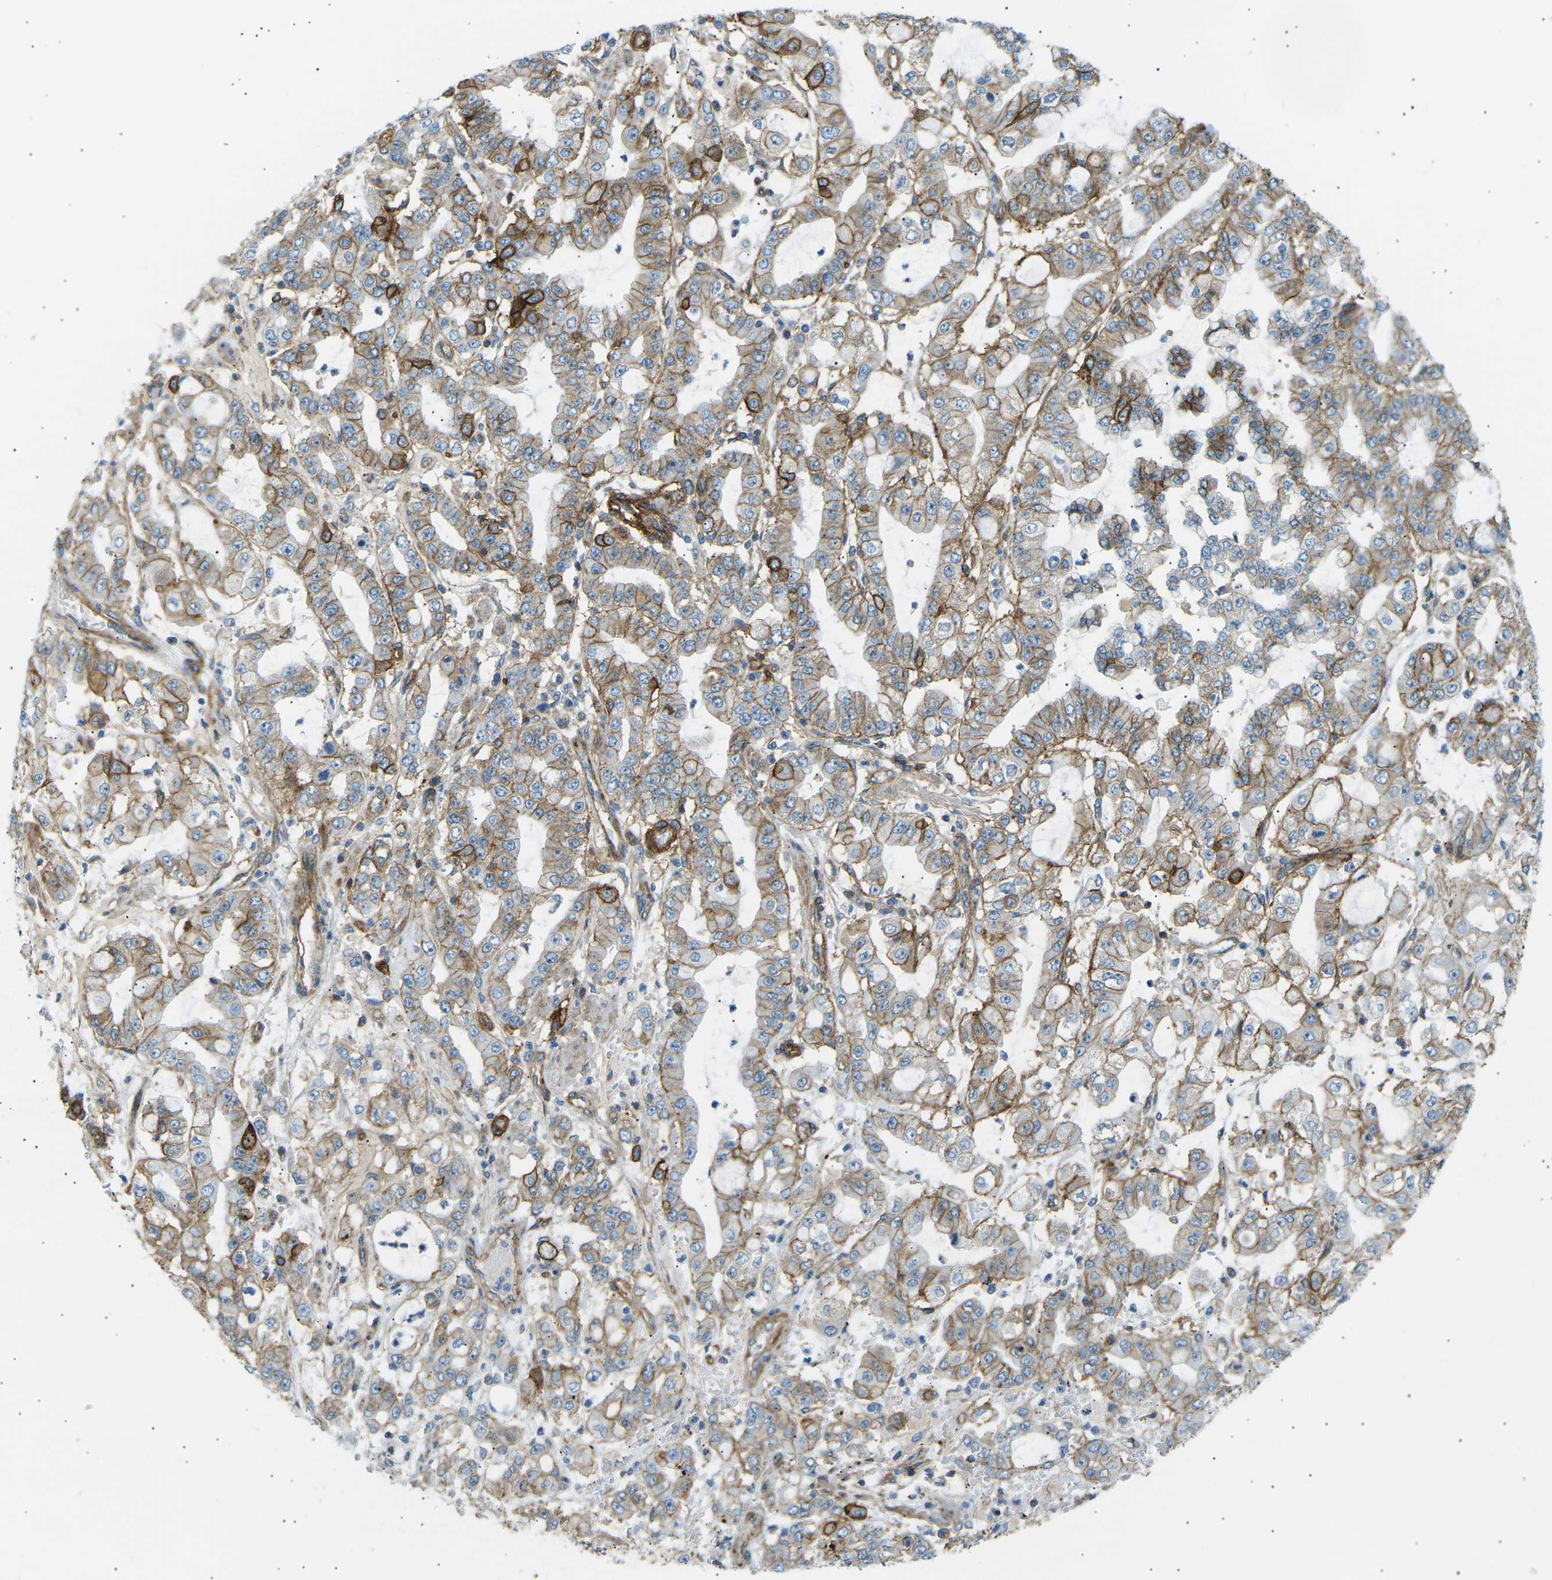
{"staining": {"intensity": "moderate", "quantity": ">75%", "location": "cytoplasmic/membranous"}, "tissue": "stomach cancer", "cell_type": "Tumor cells", "image_type": "cancer", "snomed": [{"axis": "morphology", "description": "Adenocarcinoma, NOS"}, {"axis": "topography", "description": "Stomach"}], "caption": "High-magnification brightfield microscopy of stomach cancer (adenocarcinoma) stained with DAB (3,3'-diaminobenzidine) (brown) and counterstained with hematoxylin (blue). tumor cells exhibit moderate cytoplasmic/membranous staining is present in about>75% of cells.", "gene": "ATP2B4", "patient": {"sex": "male", "age": 76}}